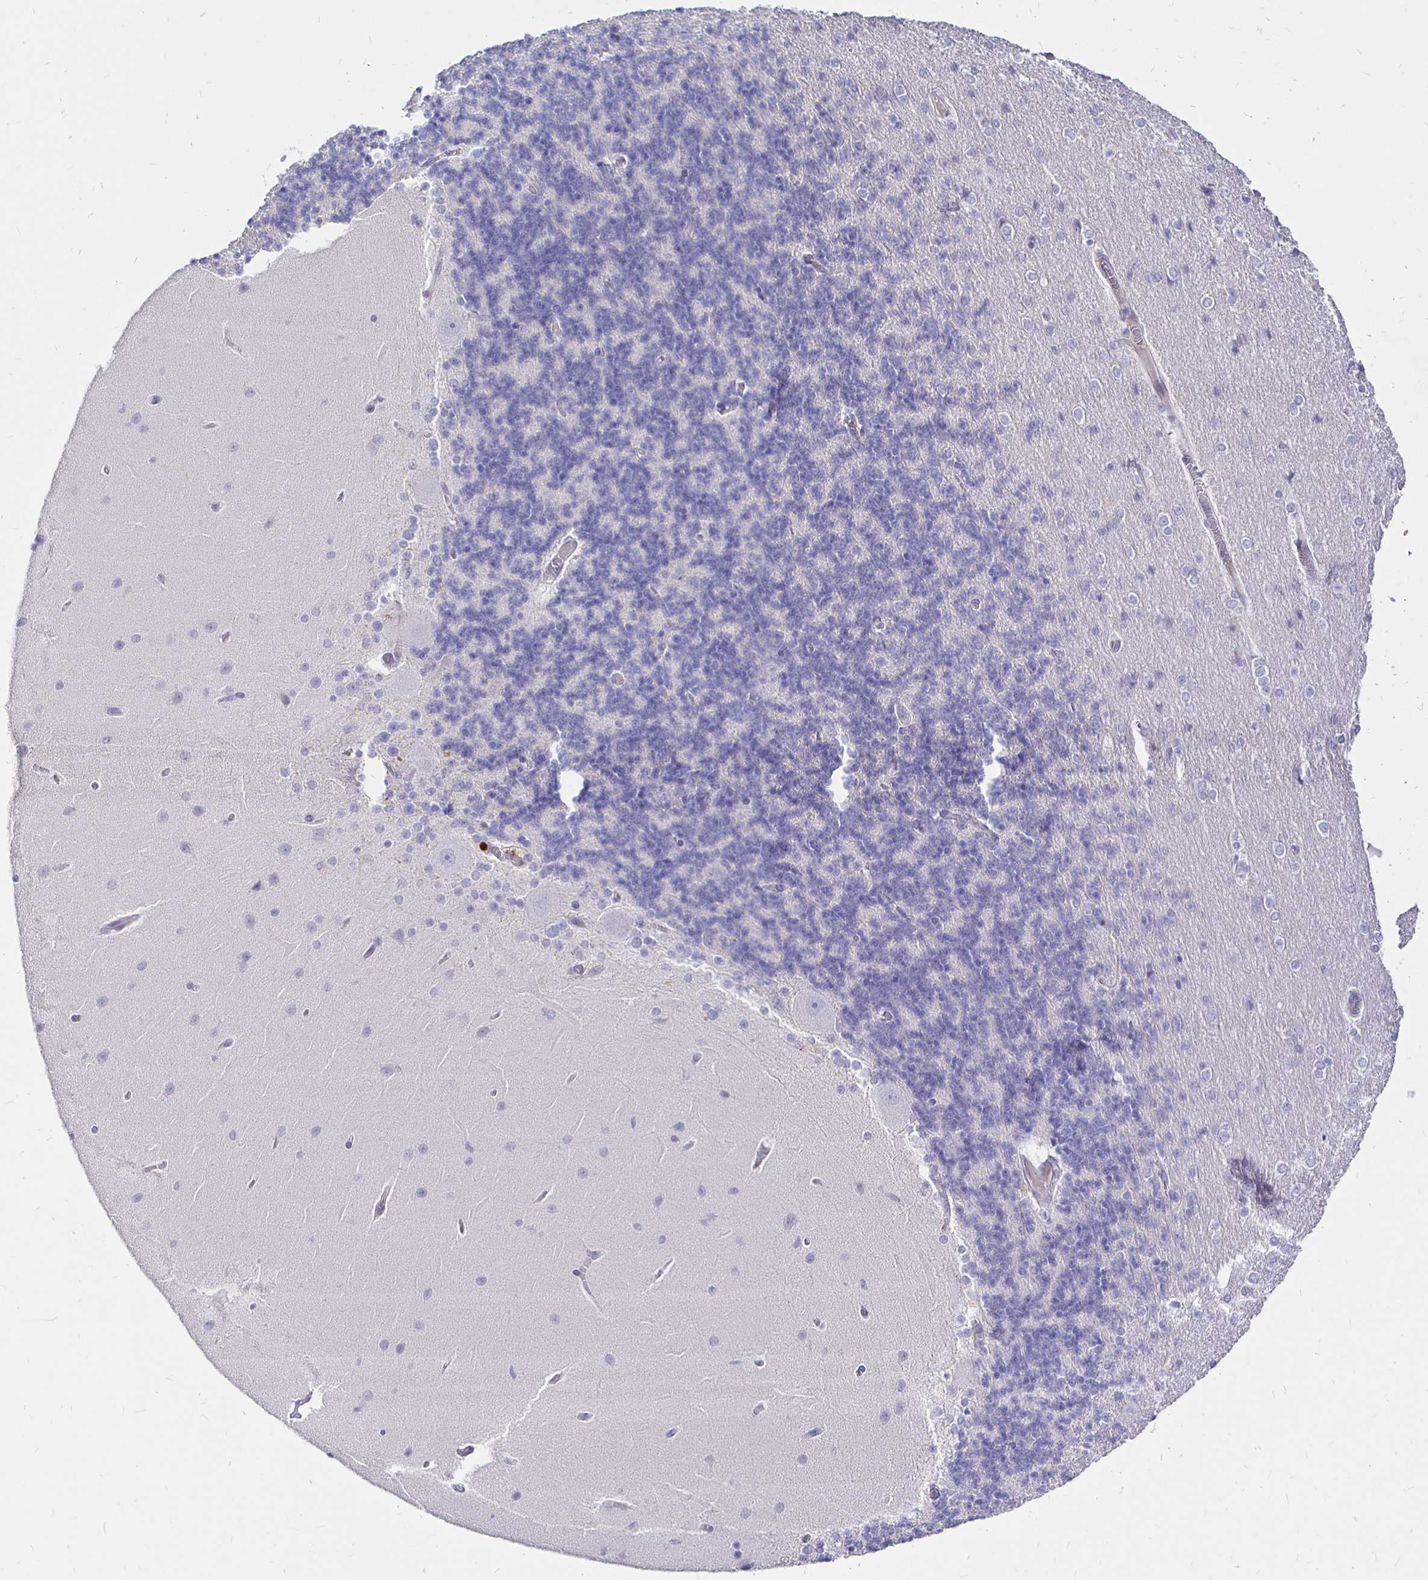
{"staining": {"intensity": "negative", "quantity": "none", "location": "none"}, "tissue": "cerebellum", "cell_type": "Cells in granular layer", "image_type": "normal", "snomed": [{"axis": "morphology", "description": "Normal tissue, NOS"}, {"axis": "topography", "description": "Cerebellum"}], "caption": "Immunohistochemical staining of normal human cerebellum displays no significant staining in cells in granular layer.", "gene": "PALM2AKAP2", "patient": {"sex": "female", "age": 54}}